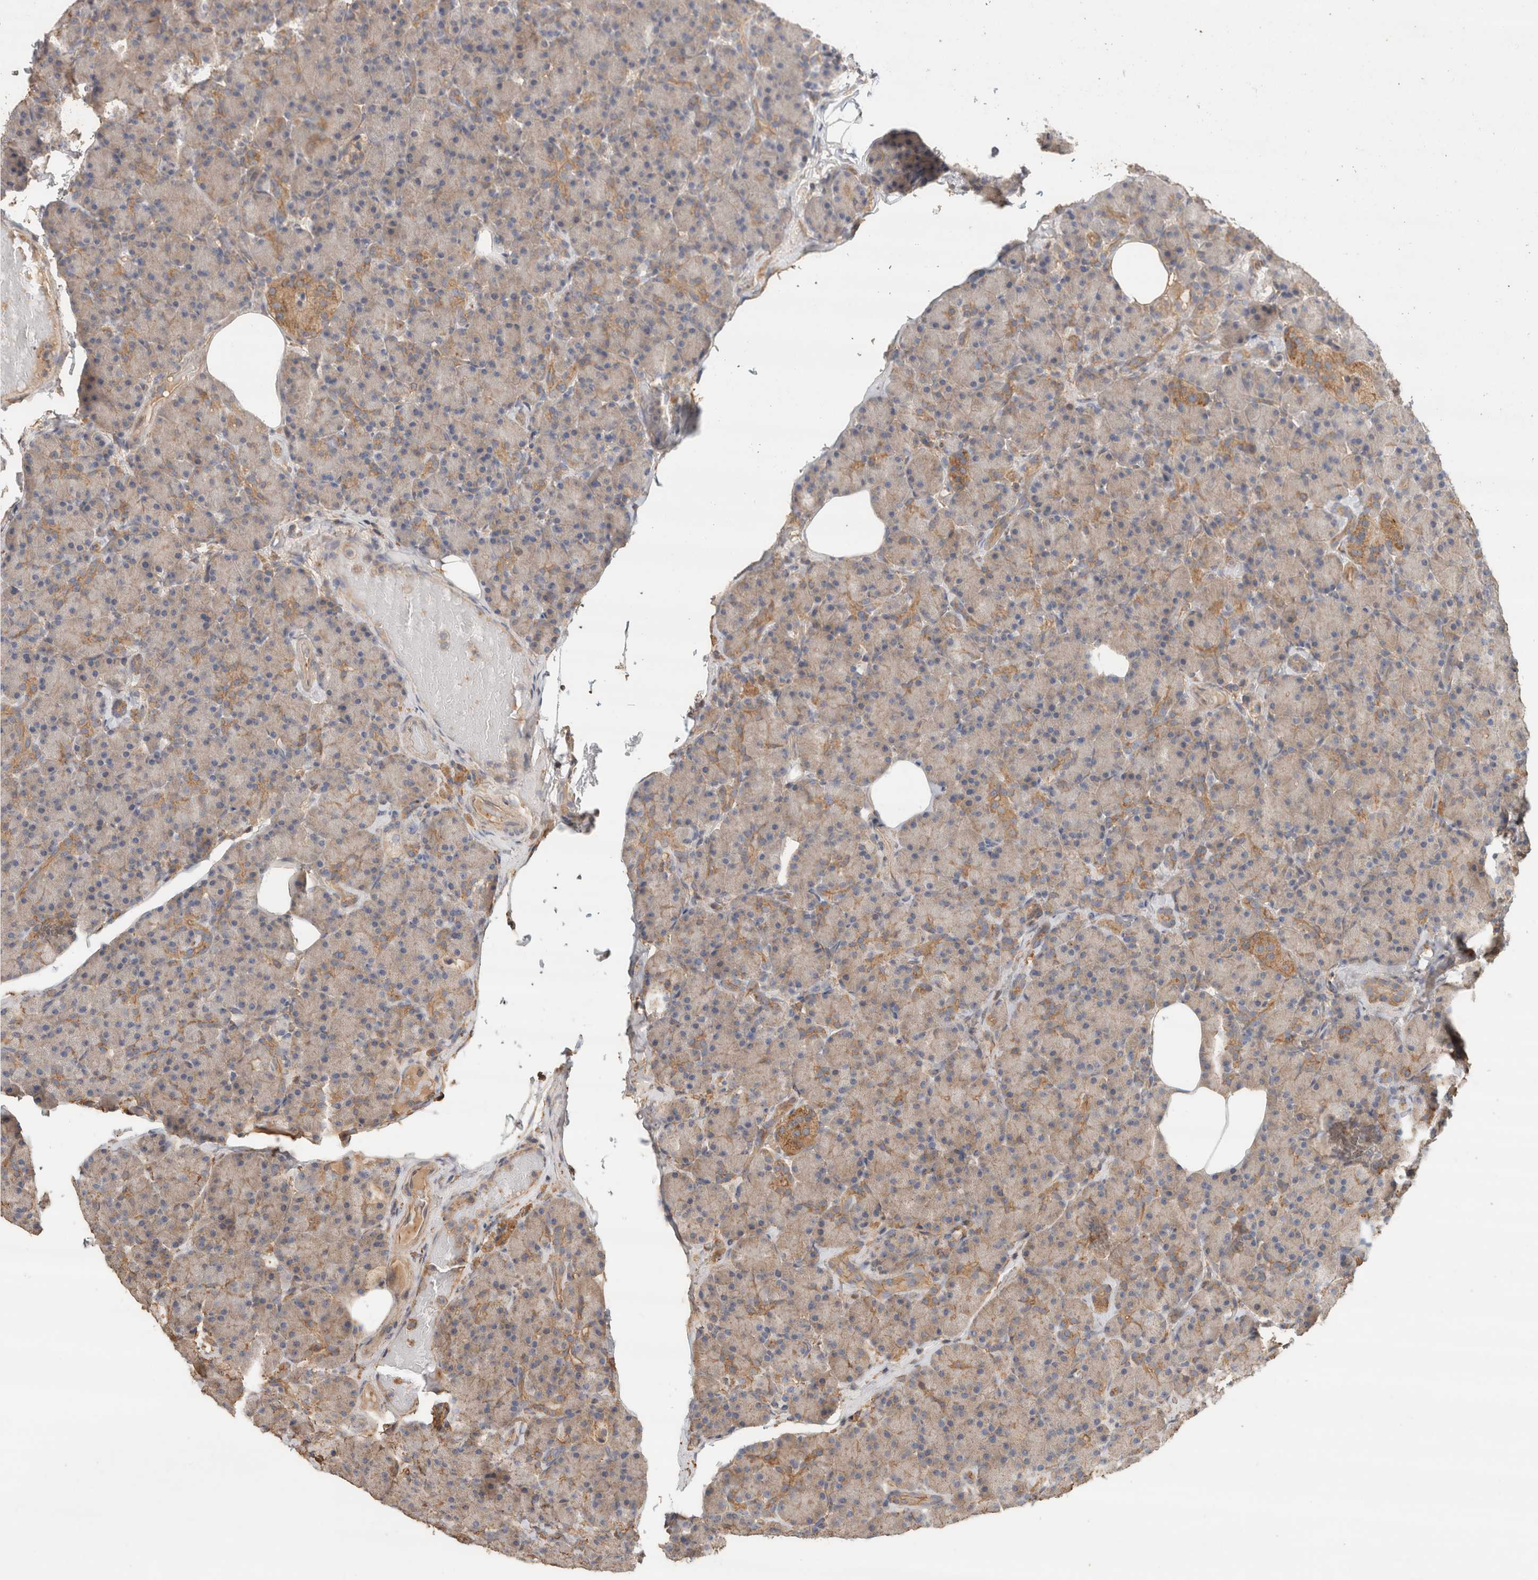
{"staining": {"intensity": "moderate", "quantity": "<25%", "location": "cytoplasmic/membranous"}, "tissue": "pancreas", "cell_type": "Exocrine glandular cells", "image_type": "normal", "snomed": [{"axis": "morphology", "description": "Normal tissue, NOS"}, {"axis": "topography", "description": "Pancreas"}], "caption": "An immunohistochemistry micrograph of normal tissue is shown. Protein staining in brown labels moderate cytoplasmic/membranous positivity in pancreas within exocrine glandular cells.", "gene": "EIF4G3", "patient": {"sex": "female", "age": 43}}